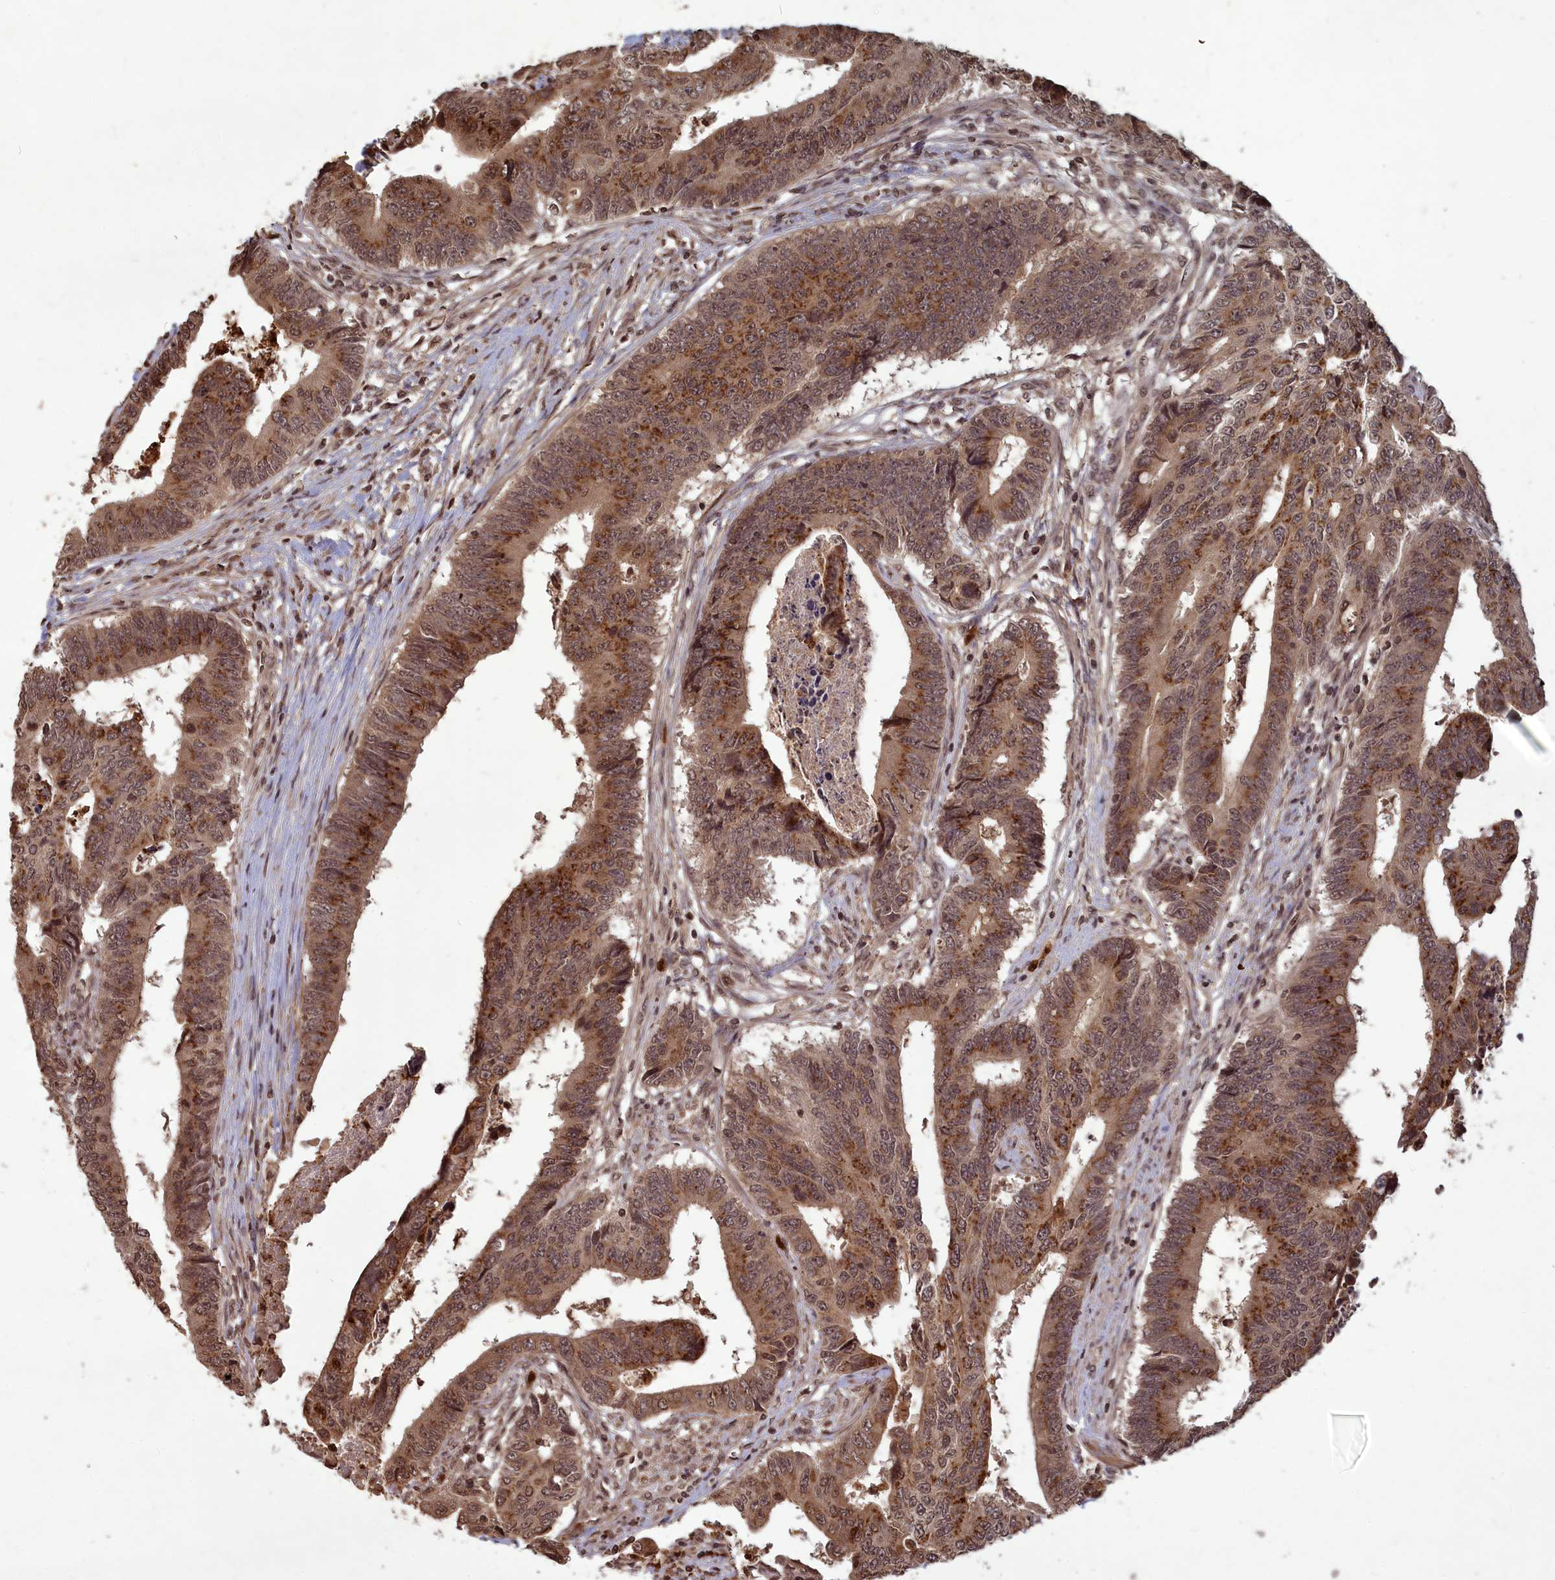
{"staining": {"intensity": "moderate", "quantity": ">75%", "location": "cytoplasmic/membranous,nuclear"}, "tissue": "colorectal cancer", "cell_type": "Tumor cells", "image_type": "cancer", "snomed": [{"axis": "morphology", "description": "Adenocarcinoma, NOS"}, {"axis": "topography", "description": "Rectum"}], "caption": "Protein expression analysis of colorectal adenocarcinoma demonstrates moderate cytoplasmic/membranous and nuclear expression in approximately >75% of tumor cells.", "gene": "SRMS", "patient": {"sex": "male", "age": 84}}